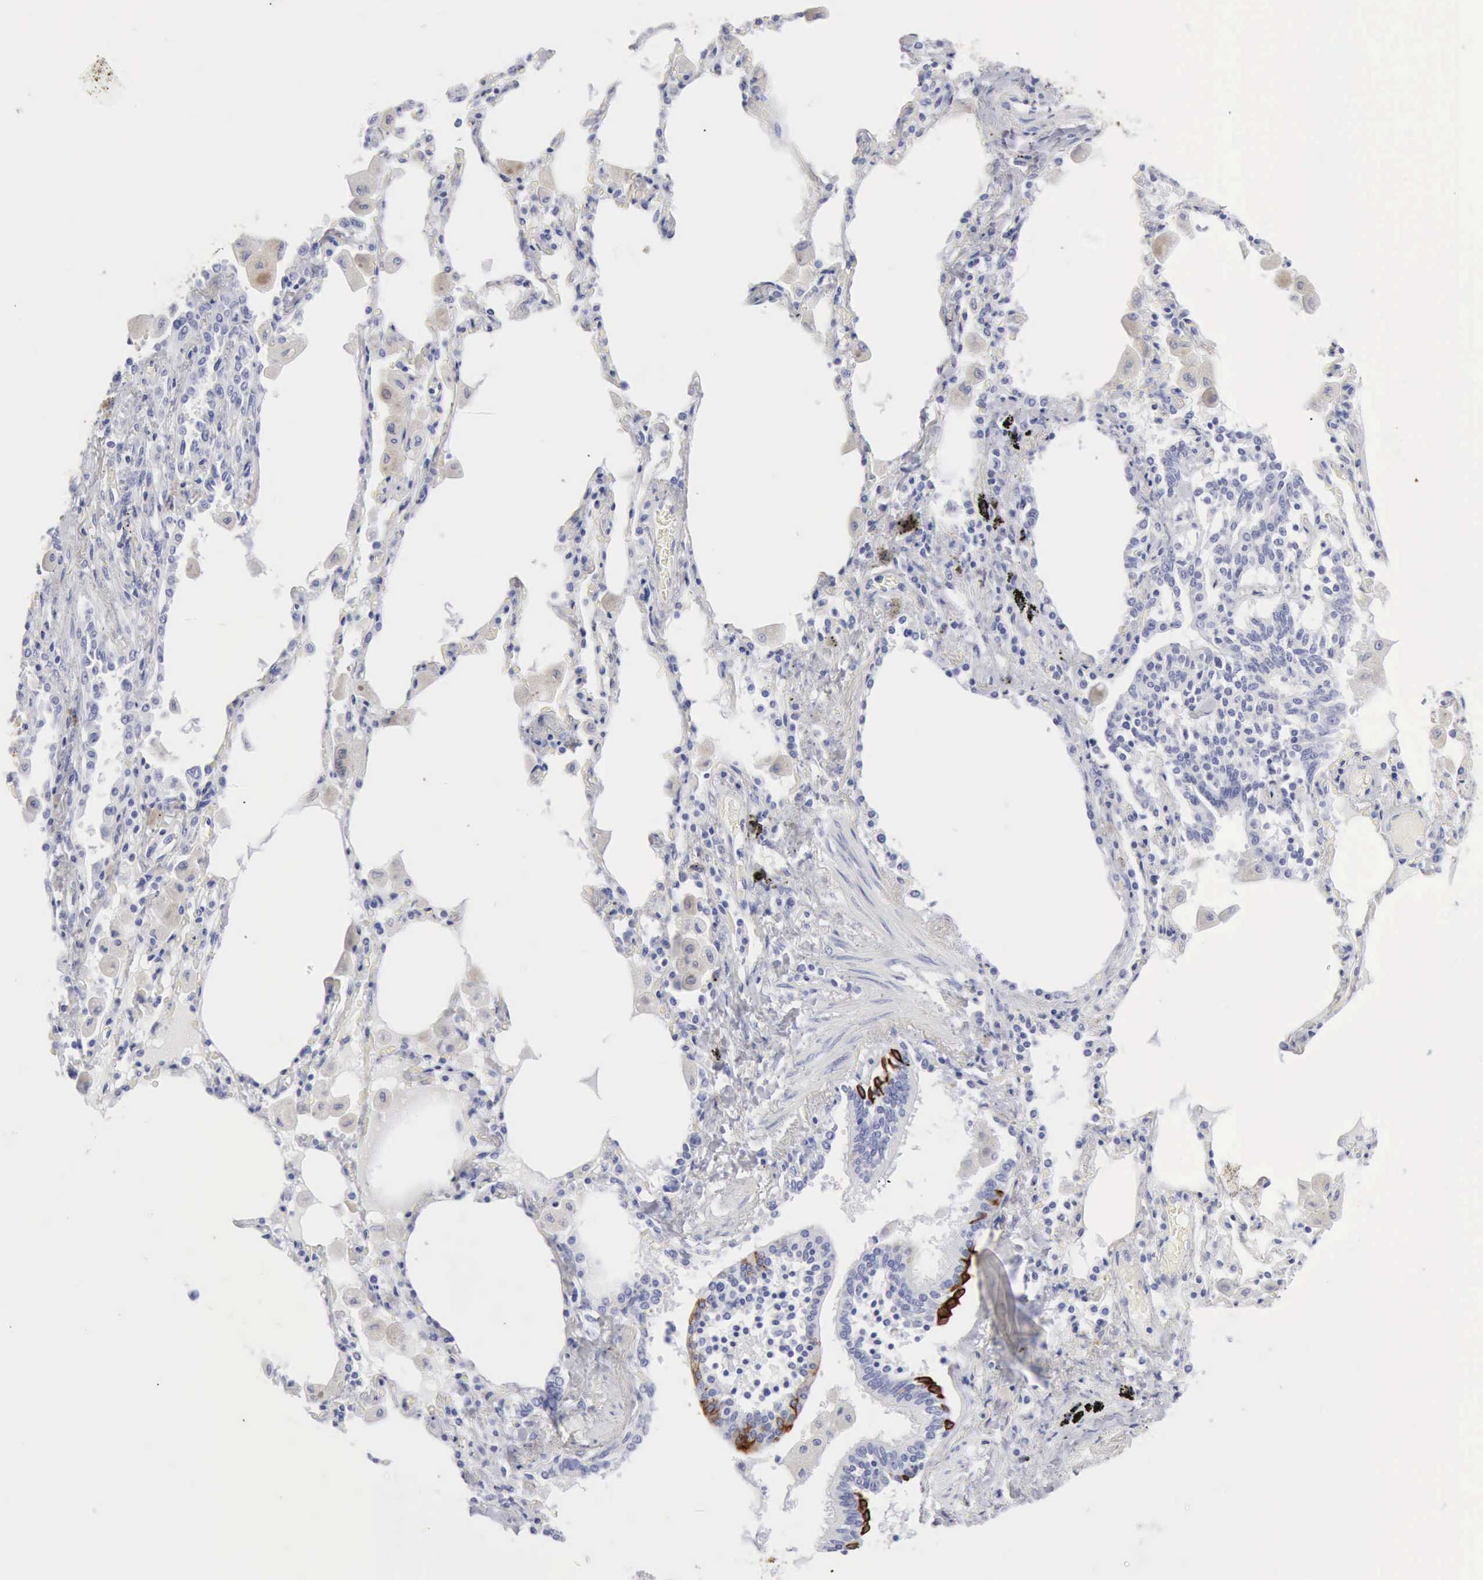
{"staining": {"intensity": "strong", "quantity": "25%-75%", "location": "cytoplasmic/membranous"}, "tissue": "bronchus", "cell_type": "Respiratory epithelial cells", "image_type": "normal", "snomed": [{"axis": "morphology", "description": "Normal tissue, NOS"}, {"axis": "morphology", "description": "Squamous cell carcinoma, NOS"}, {"axis": "topography", "description": "Bronchus"}, {"axis": "topography", "description": "Lung"}], "caption": "An IHC photomicrograph of benign tissue is shown. Protein staining in brown highlights strong cytoplasmic/membranous positivity in bronchus within respiratory epithelial cells.", "gene": "KRT5", "patient": {"sex": "female", "age": 47}}